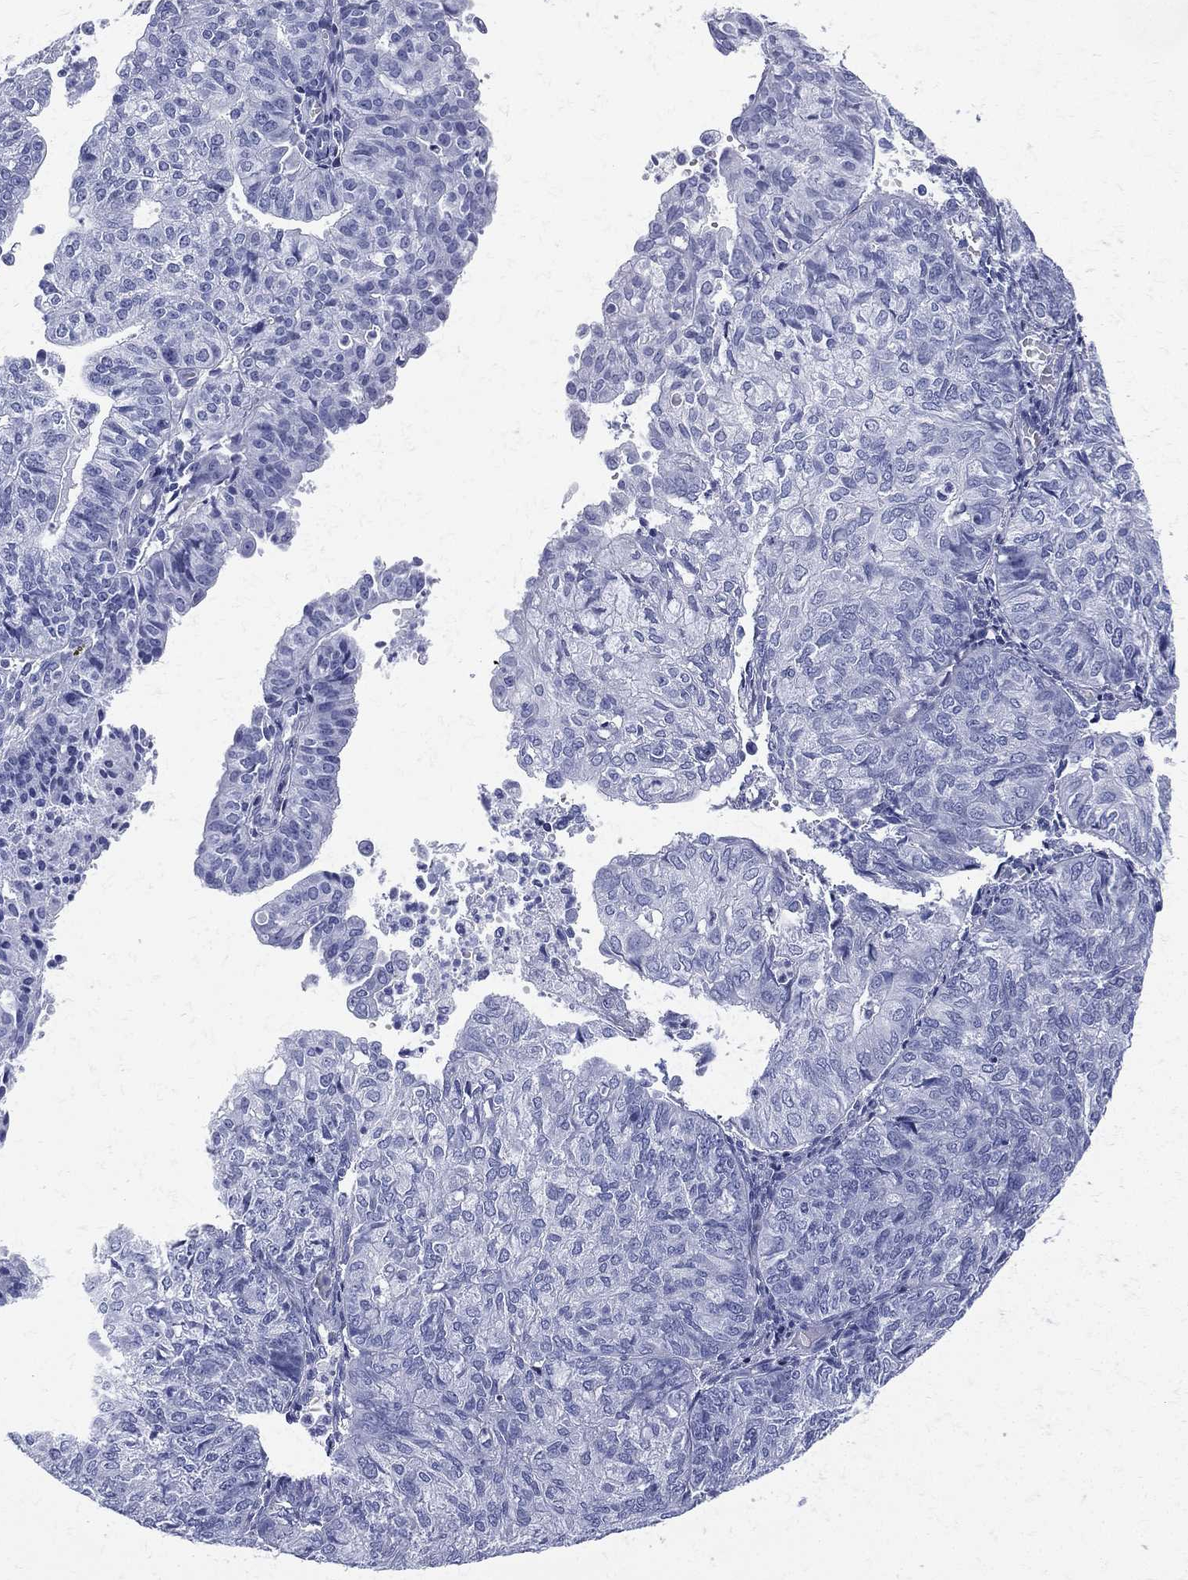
{"staining": {"intensity": "negative", "quantity": "none", "location": "none"}, "tissue": "endometrial cancer", "cell_type": "Tumor cells", "image_type": "cancer", "snomed": [{"axis": "morphology", "description": "Adenocarcinoma, NOS"}, {"axis": "topography", "description": "Endometrium"}], "caption": "Endometrial cancer (adenocarcinoma) stained for a protein using IHC displays no positivity tumor cells.", "gene": "ETNPPL", "patient": {"sex": "female", "age": 82}}